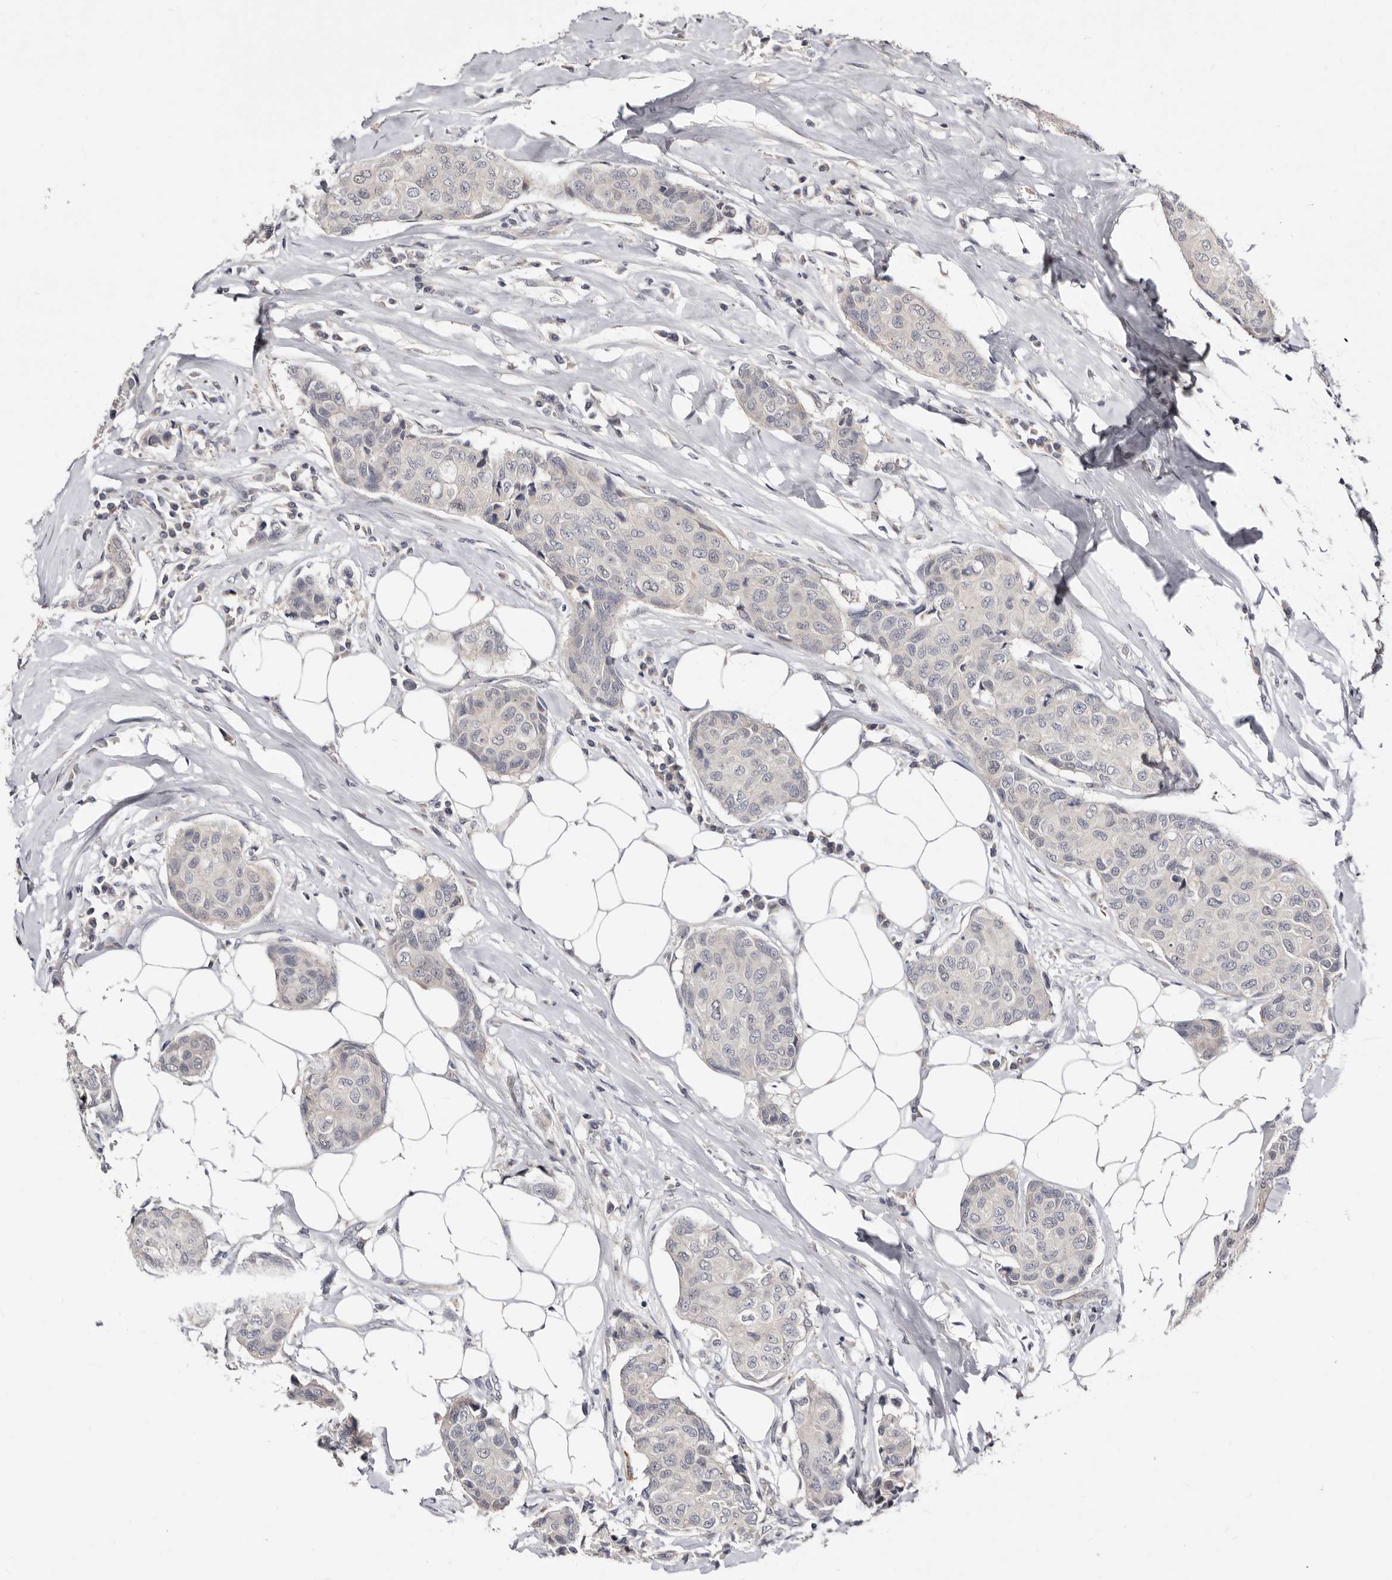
{"staining": {"intensity": "negative", "quantity": "none", "location": "none"}, "tissue": "breast cancer", "cell_type": "Tumor cells", "image_type": "cancer", "snomed": [{"axis": "morphology", "description": "Duct carcinoma"}, {"axis": "topography", "description": "Breast"}], "caption": "High power microscopy histopathology image of an immunohistochemistry (IHC) photomicrograph of breast cancer, revealing no significant staining in tumor cells. The staining was performed using DAB to visualize the protein expression in brown, while the nuclei were stained in blue with hematoxylin (Magnification: 20x).", "gene": "KLHL4", "patient": {"sex": "female", "age": 80}}